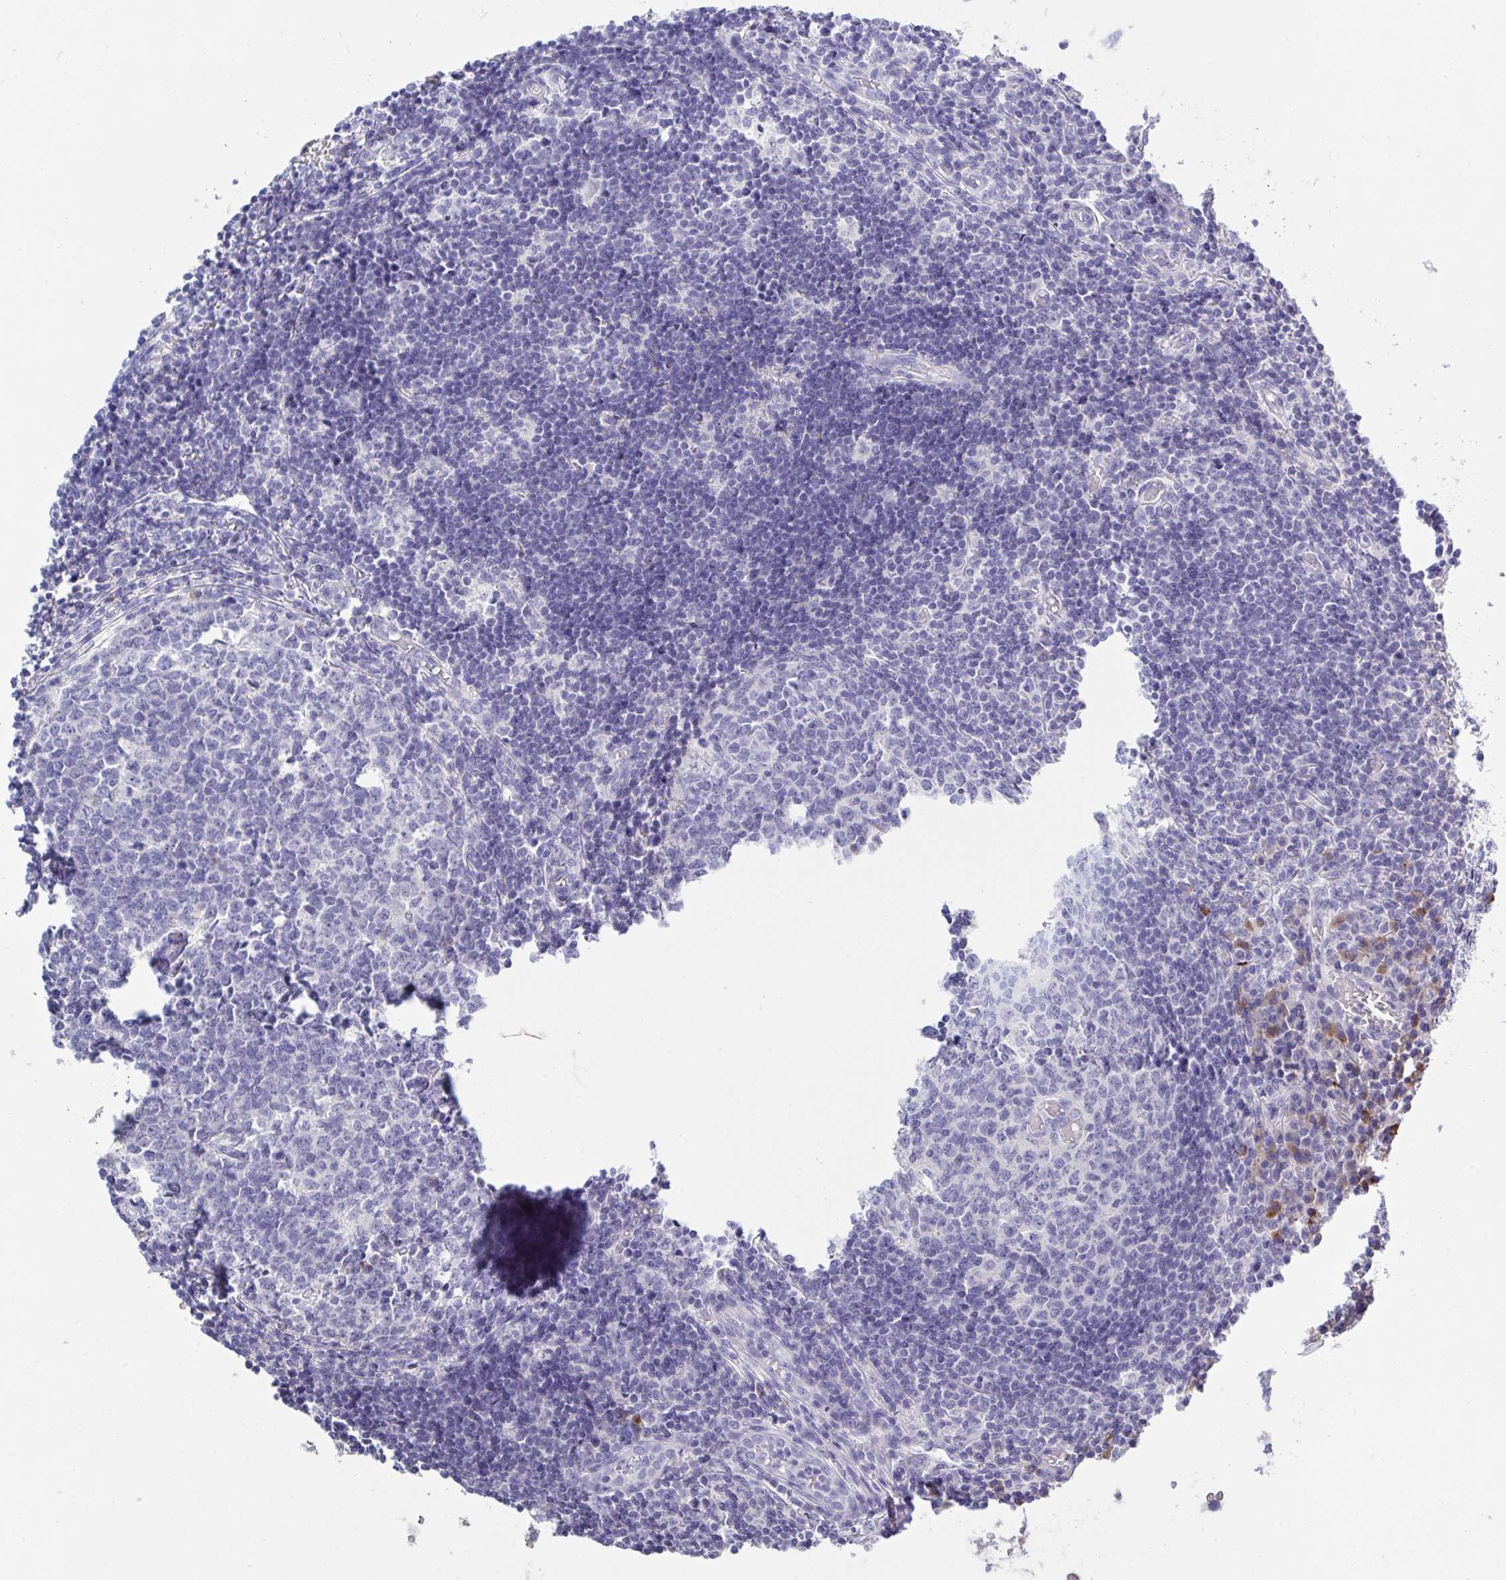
{"staining": {"intensity": "weak", "quantity": "<25%", "location": "cytoplasmic/membranous"}, "tissue": "appendix", "cell_type": "Glandular cells", "image_type": "normal", "snomed": [{"axis": "morphology", "description": "Normal tissue, NOS"}, {"axis": "topography", "description": "Appendix"}], "caption": "Image shows no significant protein staining in glandular cells of unremarkable appendix. (Stains: DAB IHC with hematoxylin counter stain, Microscopy: brightfield microscopy at high magnification).", "gene": "LRRC58", "patient": {"sex": "male", "age": 18}}